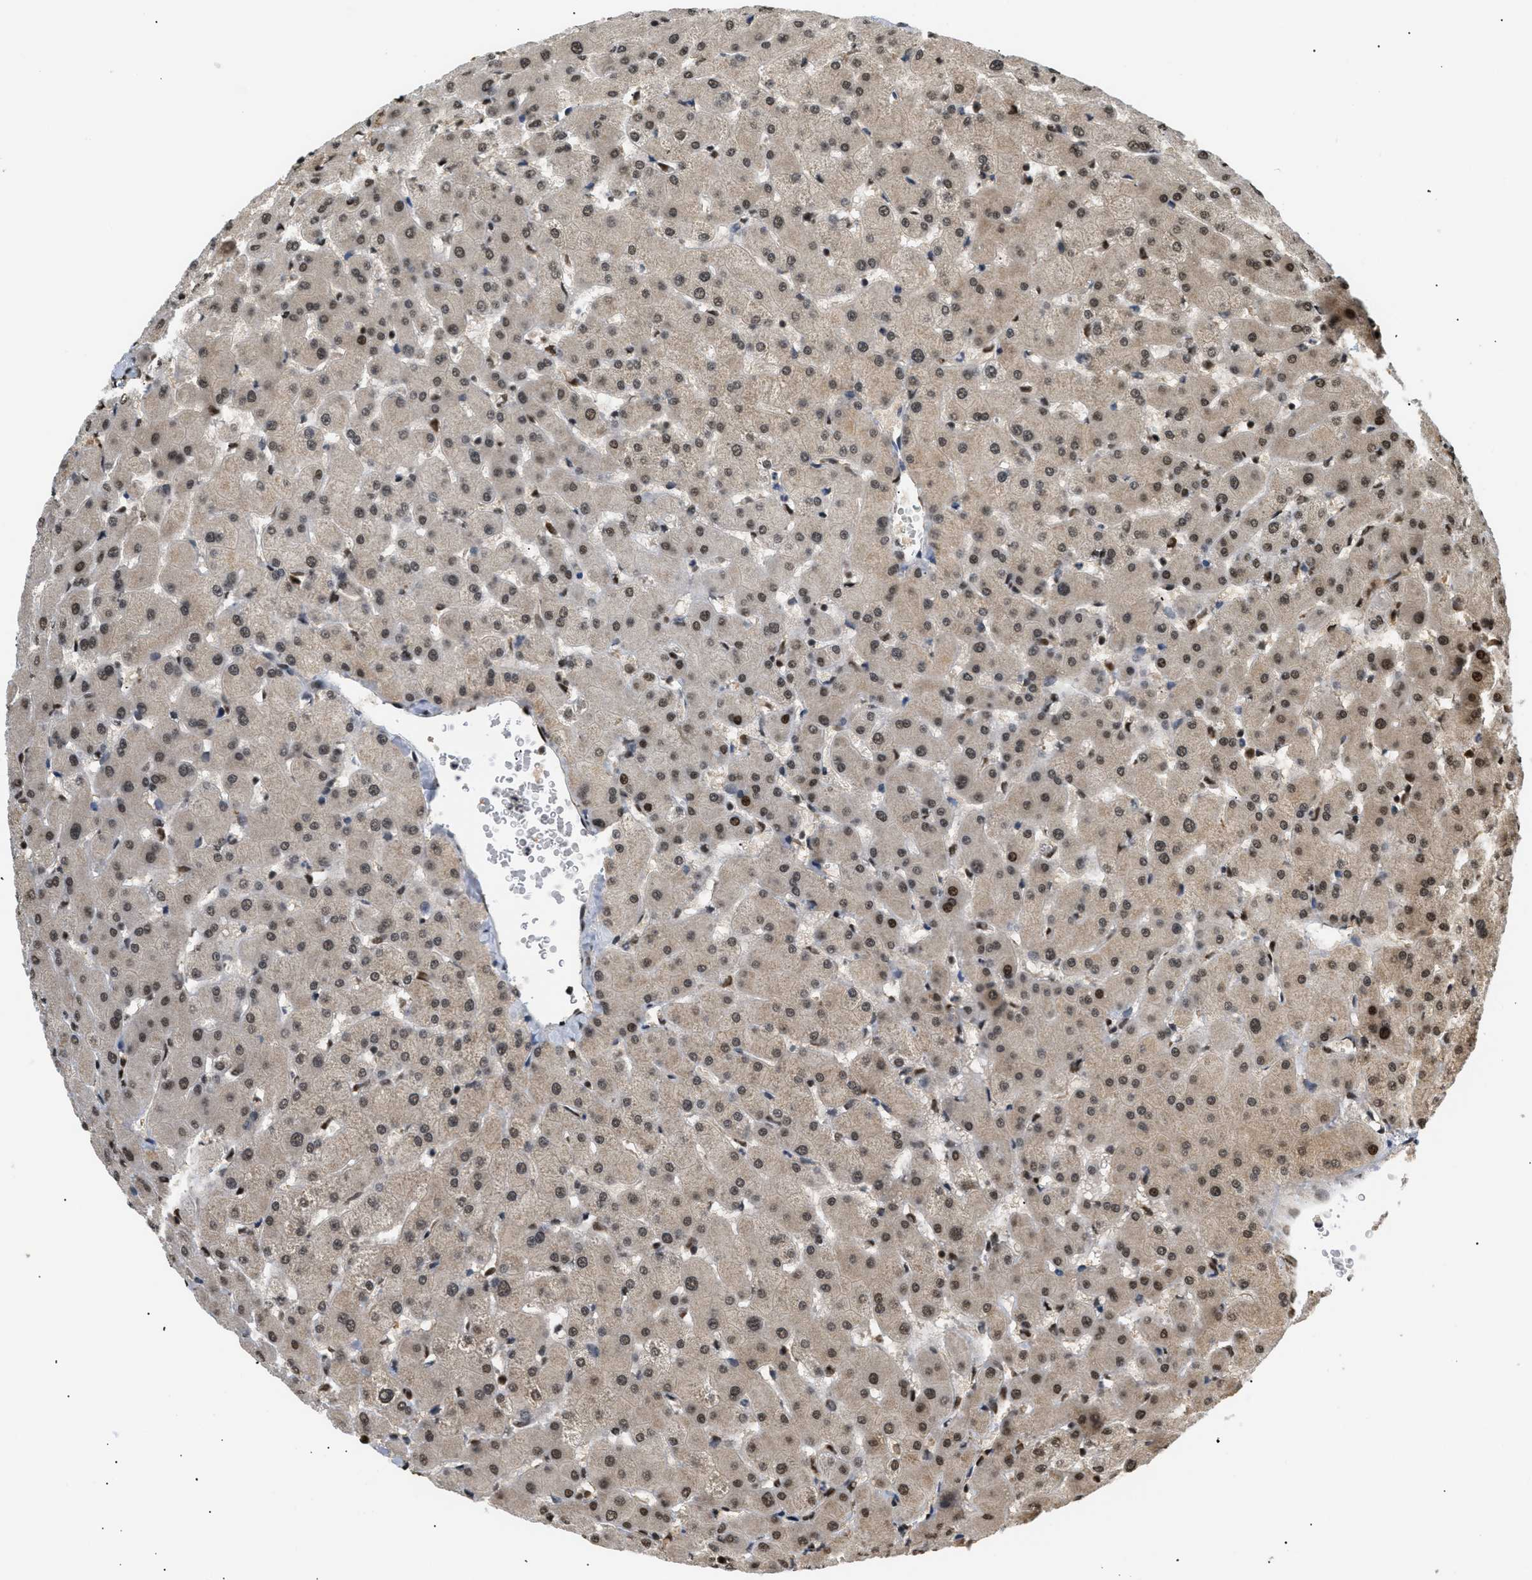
{"staining": {"intensity": "moderate", "quantity": "25%-75%", "location": "cytoplasmic/membranous,nuclear"}, "tissue": "liver", "cell_type": "Cholangiocytes", "image_type": "normal", "snomed": [{"axis": "morphology", "description": "Normal tissue, NOS"}, {"axis": "topography", "description": "Liver"}], "caption": "Moderate cytoplasmic/membranous,nuclear protein staining is seen in about 25%-75% of cholangiocytes in liver.", "gene": "RBM5", "patient": {"sex": "female", "age": 63}}